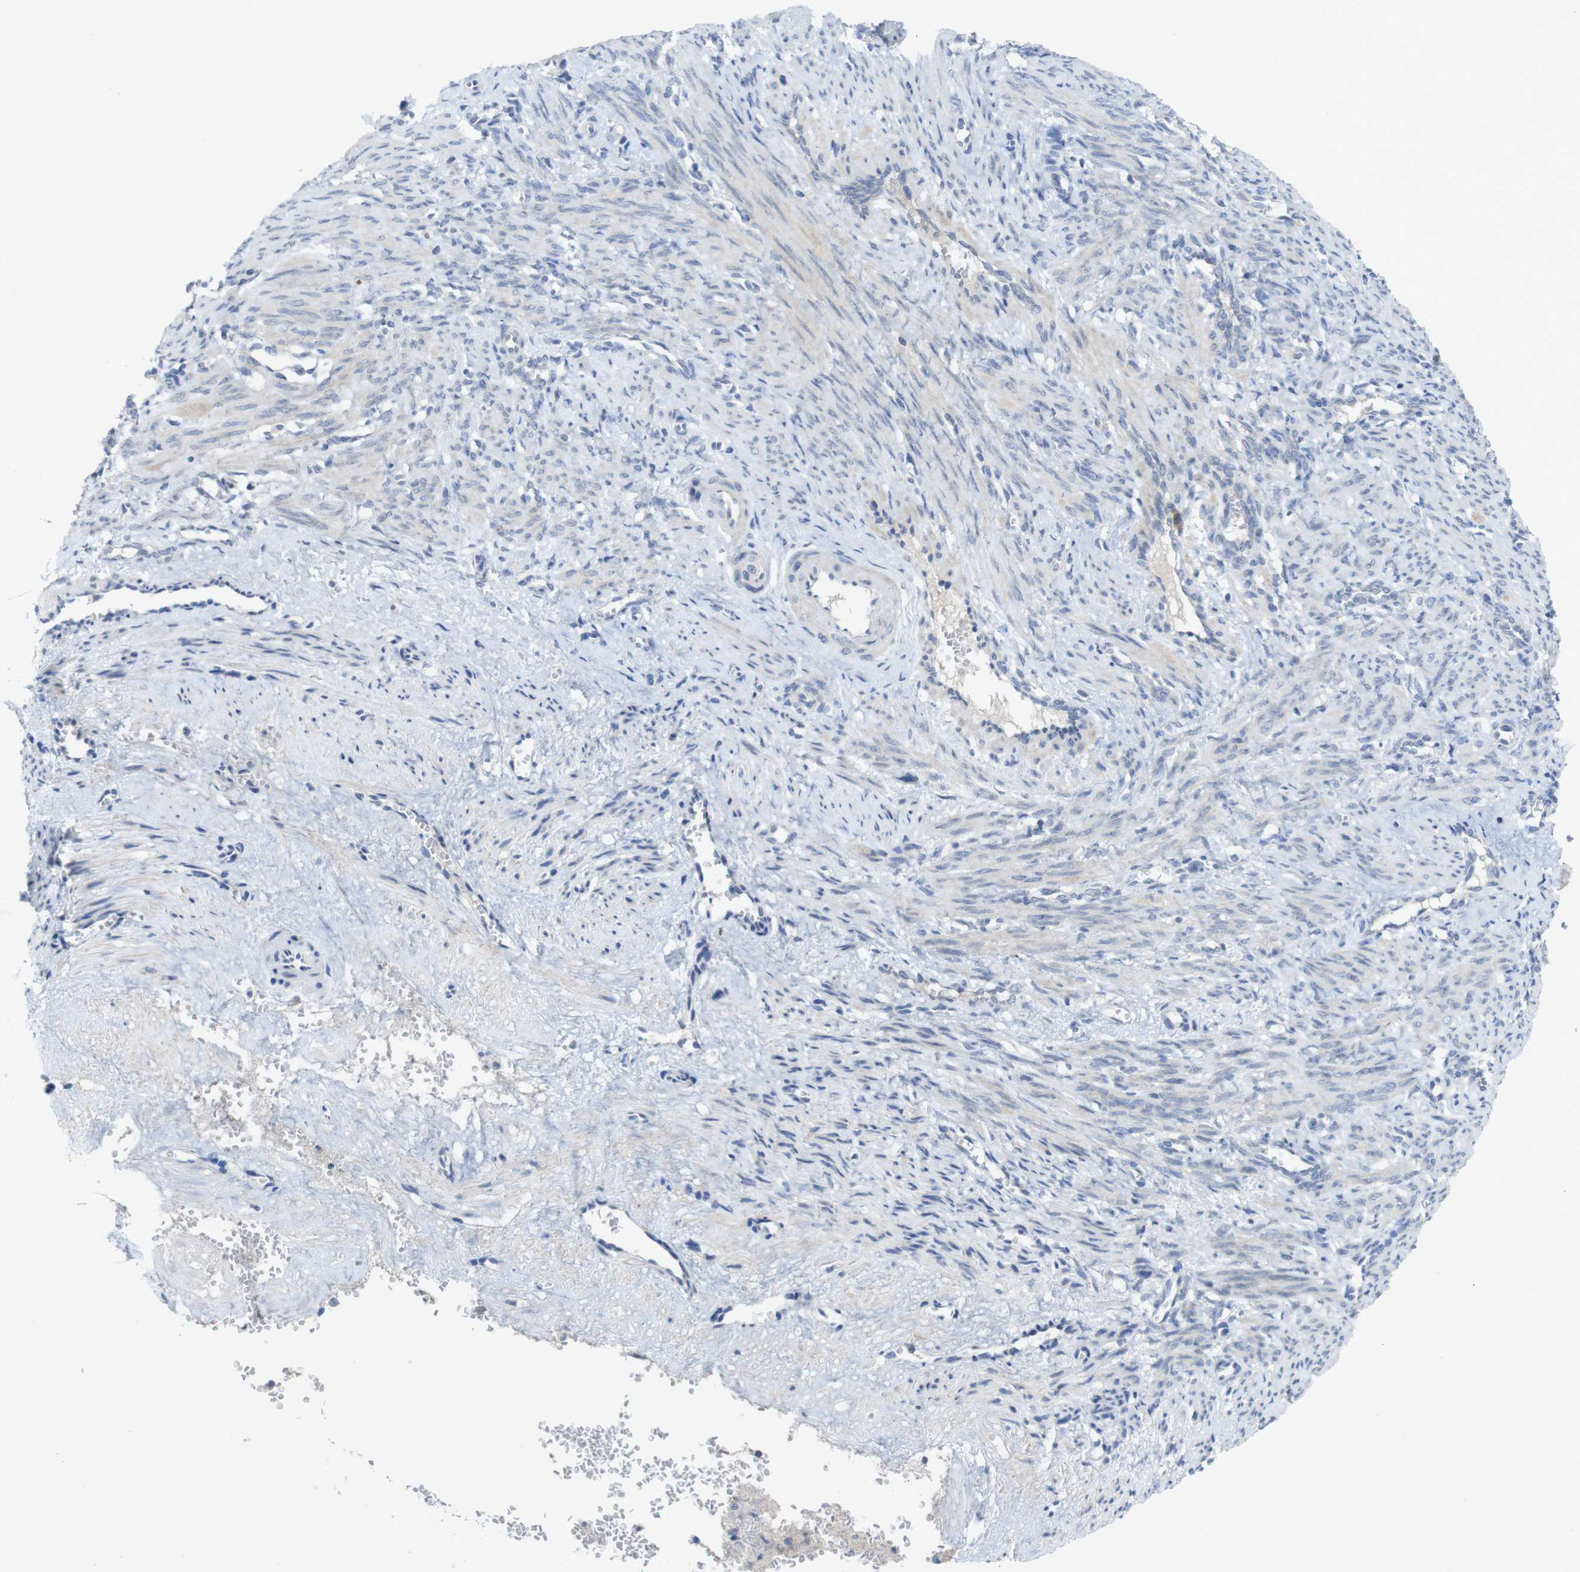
{"staining": {"intensity": "negative", "quantity": "none", "location": "none"}, "tissue": "smooth muscle", "cell_type": "Smooth muscle cells", "image_type": "normal", "snomed": [{"axis": "morphology", "description": "Normal tissue, NOS"}, {"axis": "topography", "description": "Endometrium"}], "caption": "The immunohistochemistry image has no significant expression in smooth muscle cells of smooth muscle.", "gene": "SLAMF7", "patient": {"sex": "female", "age": 33}}